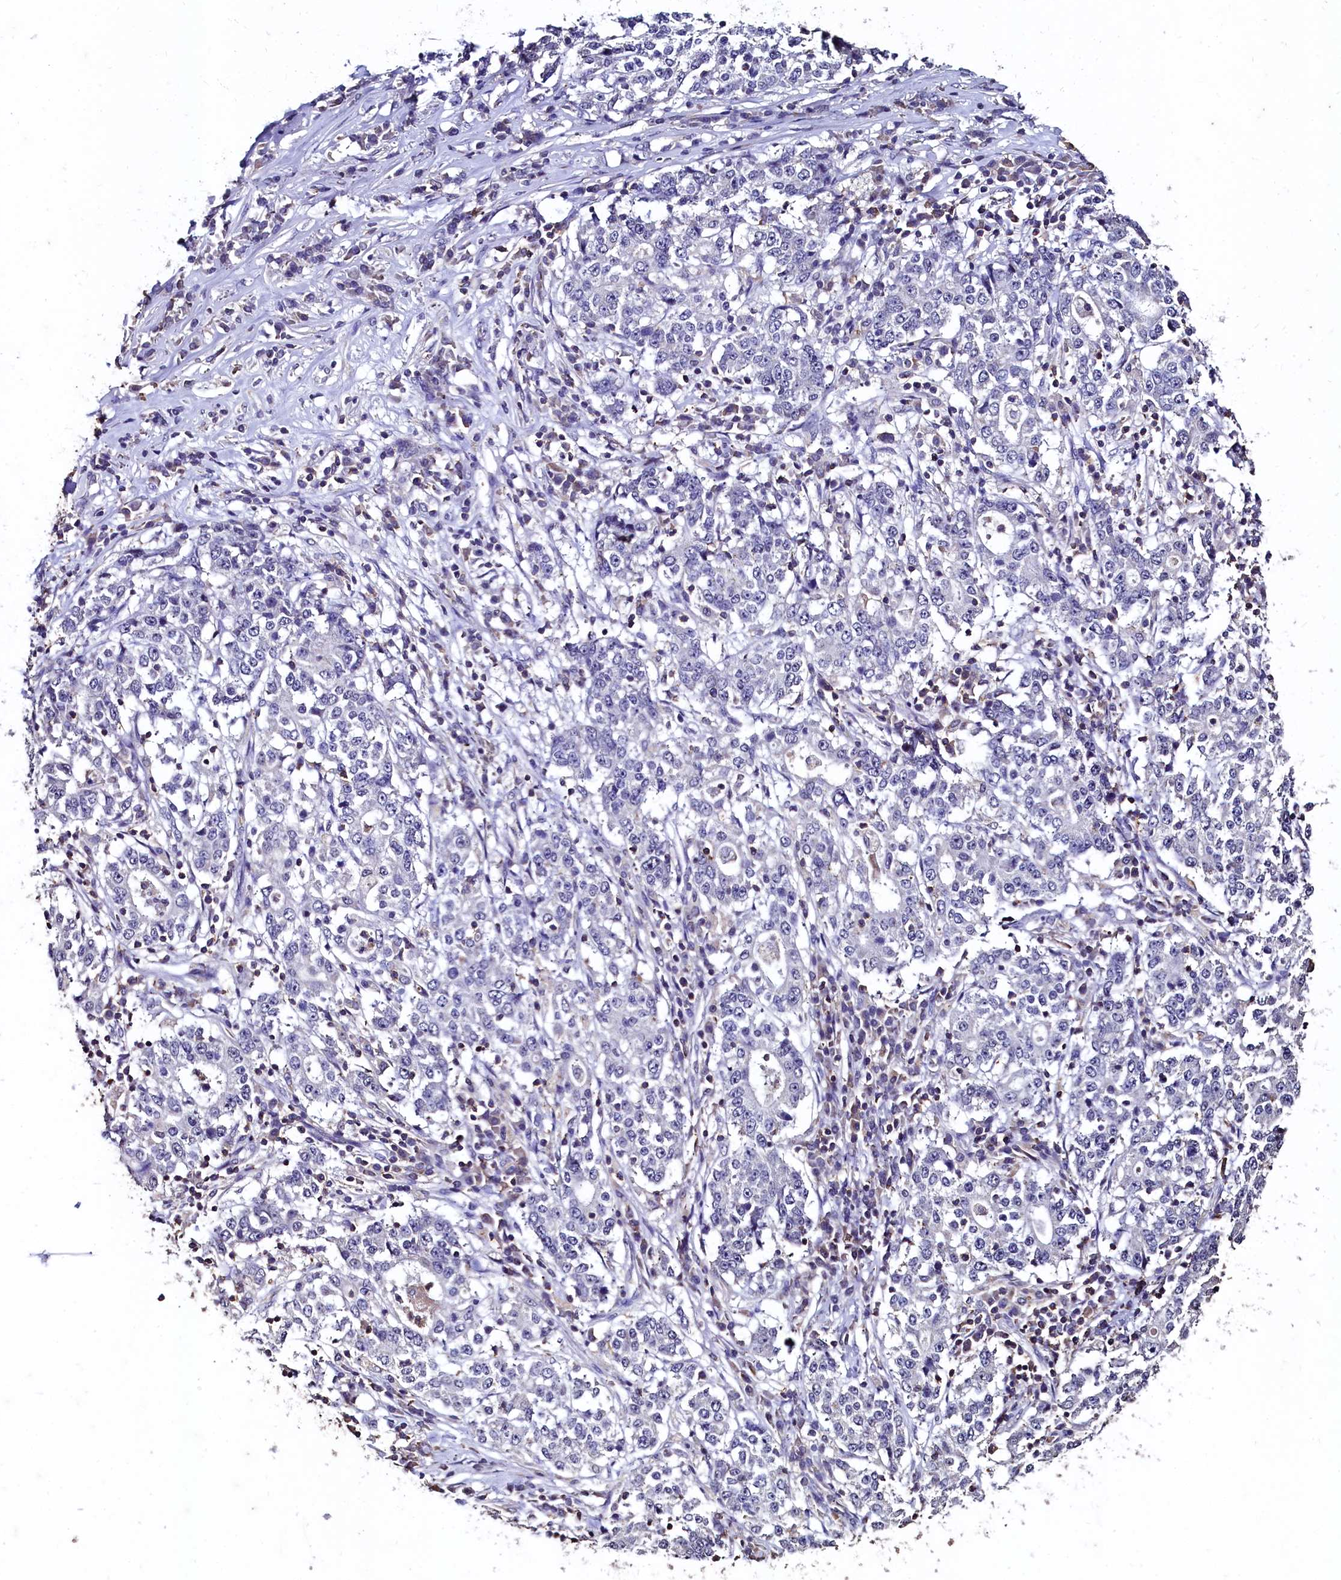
{"staining": {"intensity": "negative", "quantity": "none", "location": "none"}, "tissue": "stomach cancer", "cell_type": "Tumor cells", "image_type": "cancer", "snomed": [{"axis": "morphology", "description": "Adenocarcinoma, NOS"}, {"axis": "topography", "description": "Stomach"}], "caption": "This is an IHC image of human adenocarcinoma (stomach). There is no staining in tumor cells.", "gene": "CSTPP1", "patient": {"sex": "male", "age": 59}}